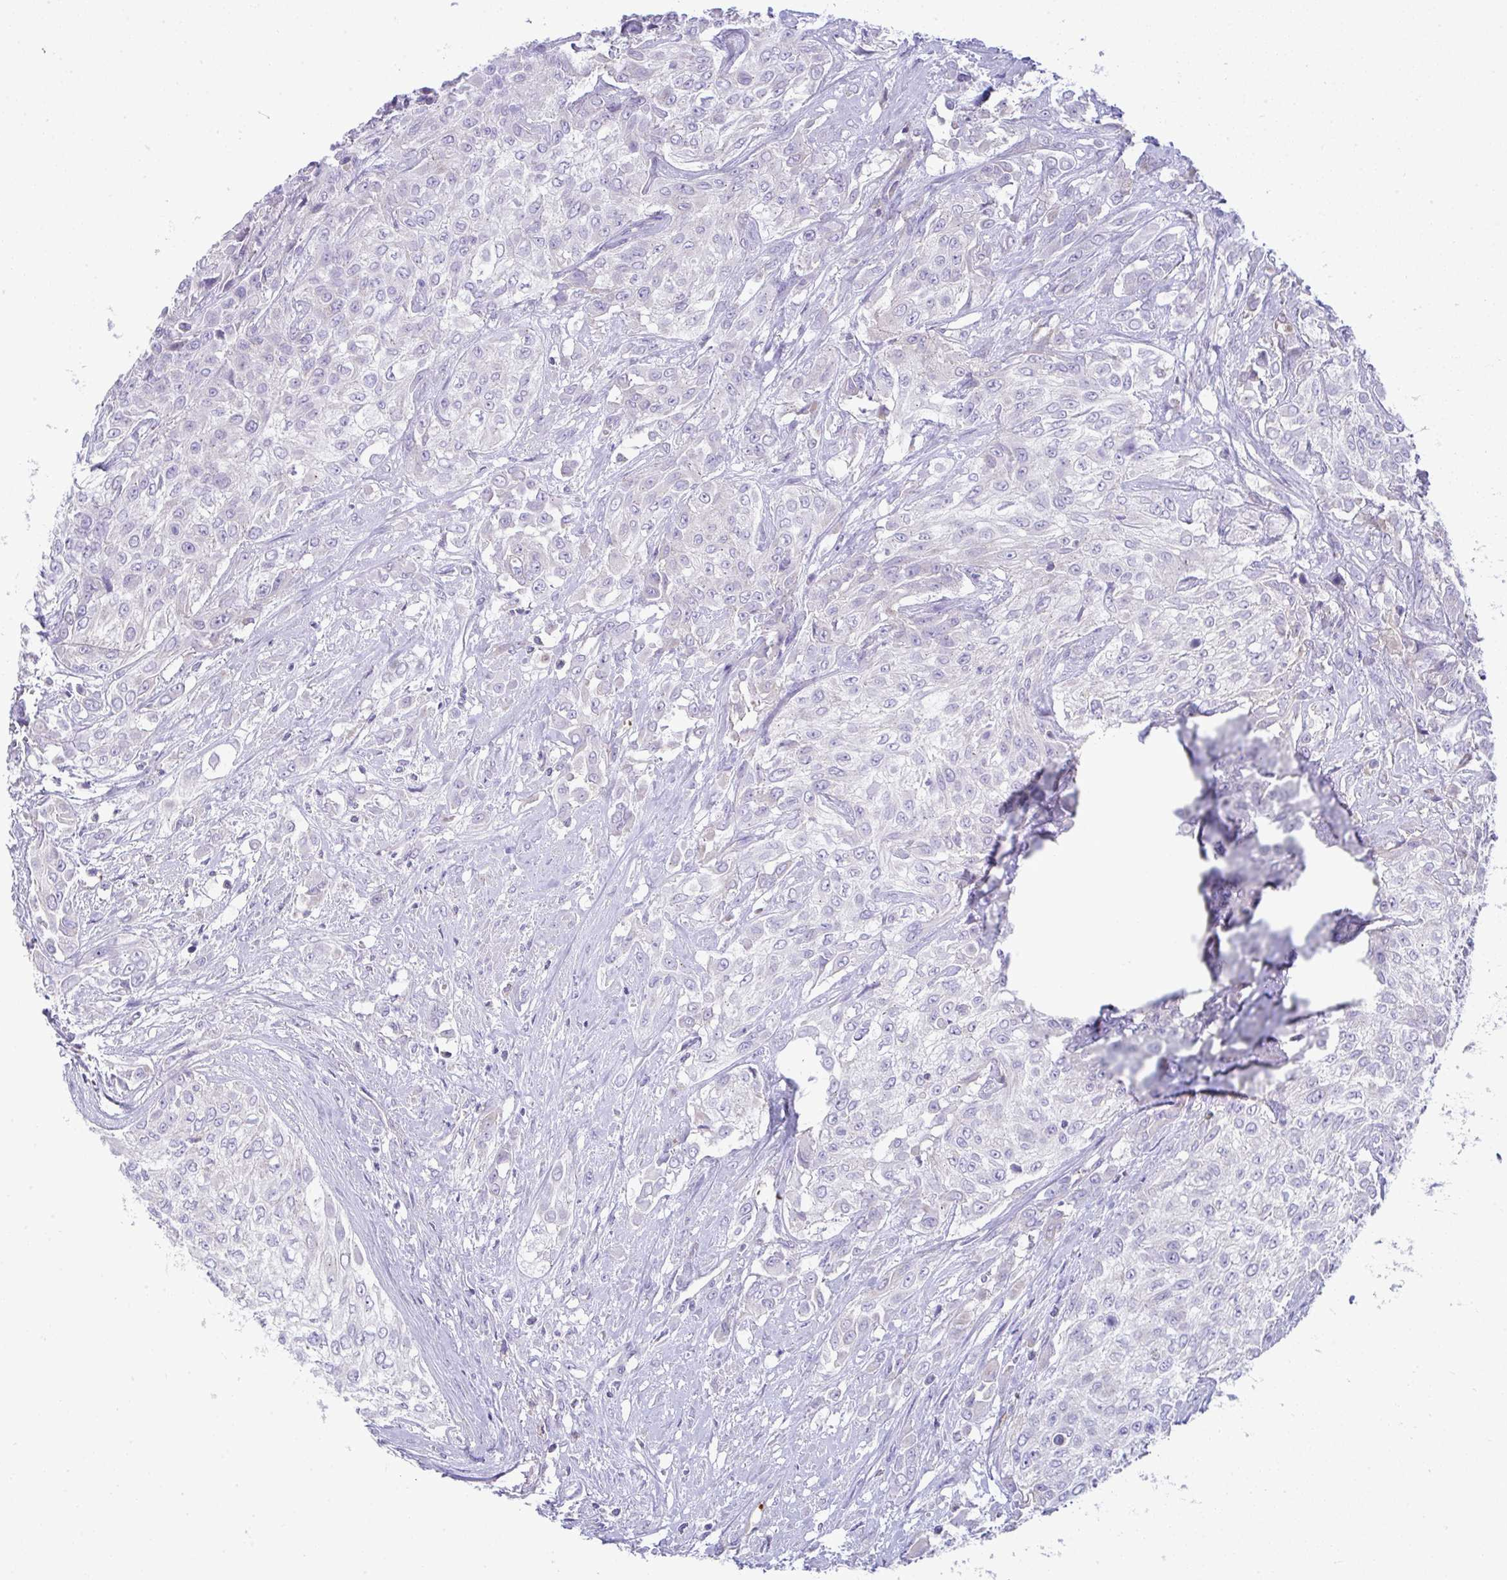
{"staining": {"intensity": "negative", "quantity": "none", "location": "none"}, "tissue": "urothelial cancer", "cell_type": "Tumor cells", "image_type": "cancer", "snomed": [{"axis": "morphology", "description": "Urothelial carcinoma, High grade"}, {"axis": "topography", "description": "Urinary bladder"}], "caption": "This photomicrograph is of urothelial carcinoma (high-grade) stained with immunohistochemistry to label a protein in brown with the nuclei are counter-stained blue. There is no expression in tumor cells.", "gene": "PLA2G12B", "patient": {"sex": "male", "age": 57}}